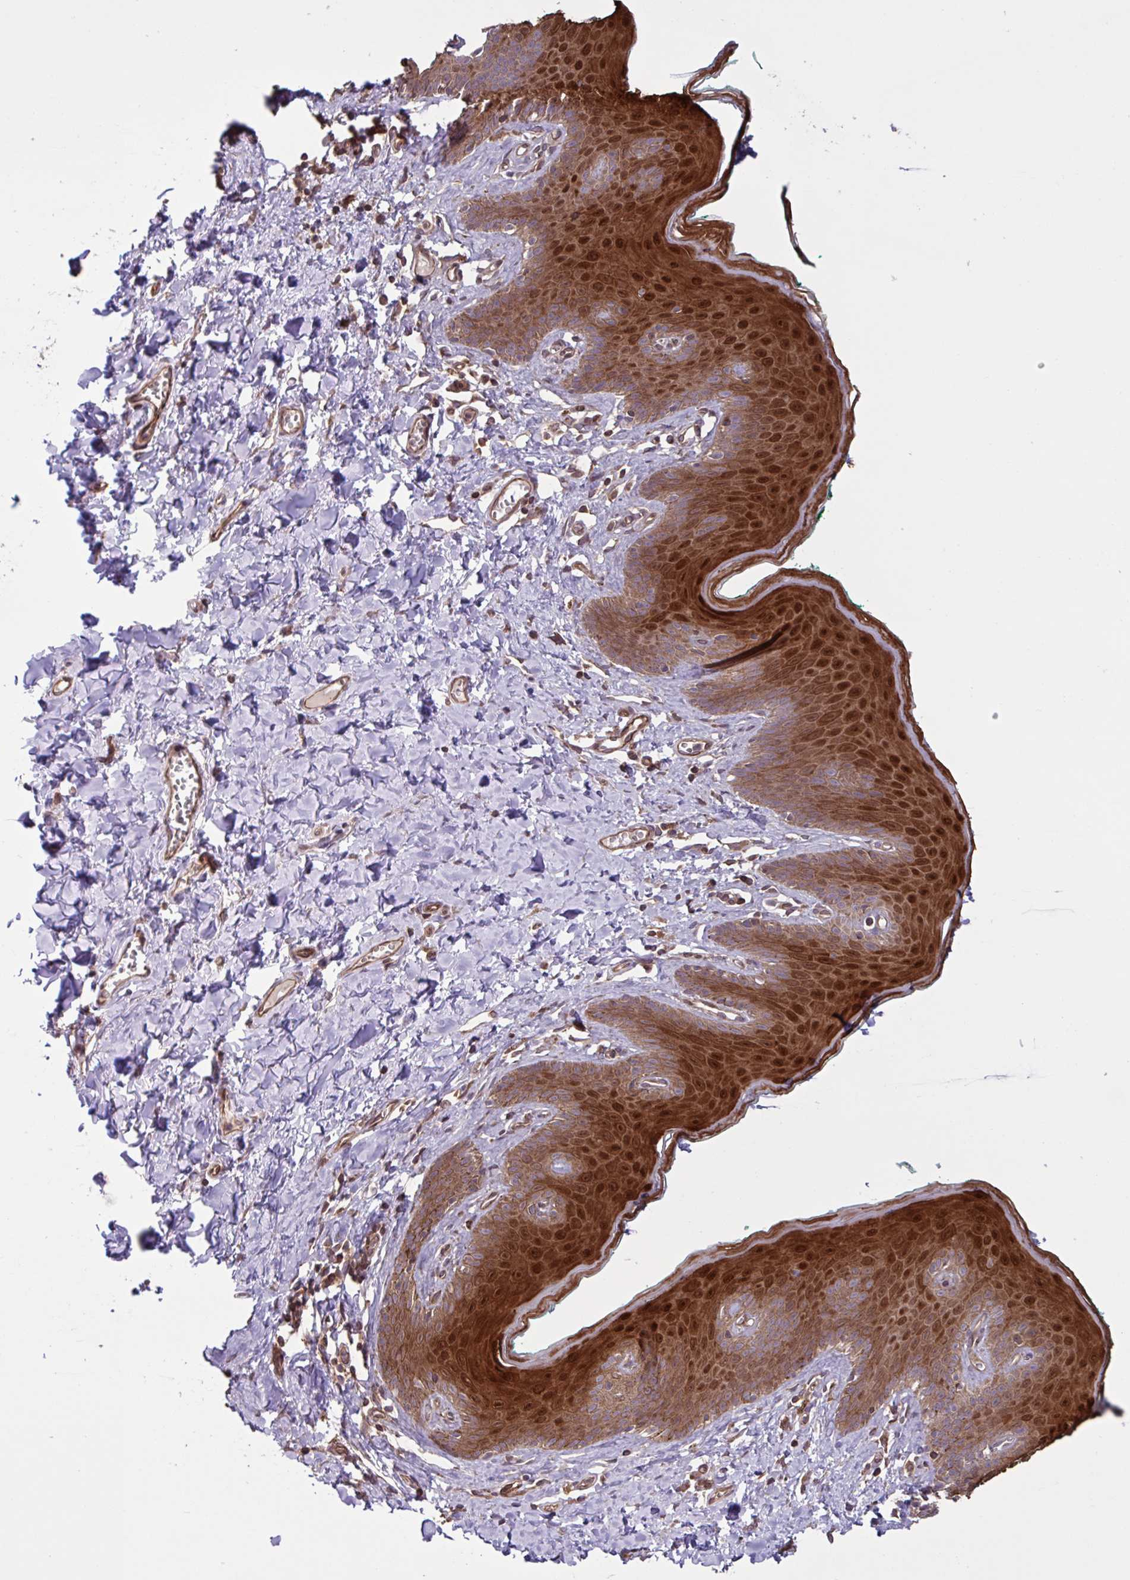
{"staining": {"intensity": "strong", "quantity": ">75%", "location": "cytoplasmic/membranous,nuclear"}, "tissue": "skin", "cell_type": "Epidermal cells", "image_type": "normal", "snomed": [{"axis": "morphology", "description": "Normal tissue, NOS"}, {"axis": "topography", "description": "Vulva"}, {"axis": "topography", "description": "Peripheral nerve tissue"}], "caption": "Protein staining demonstrates strong cytoplasmic/membranous,nuclear staining in approximately >75% of epidermal cells in unremarkable skin. Ihc stains the protein in brown and the nuclei are stained blue.", "gene": "GLTP", "patient": {"sex": "female", "age": 66}}